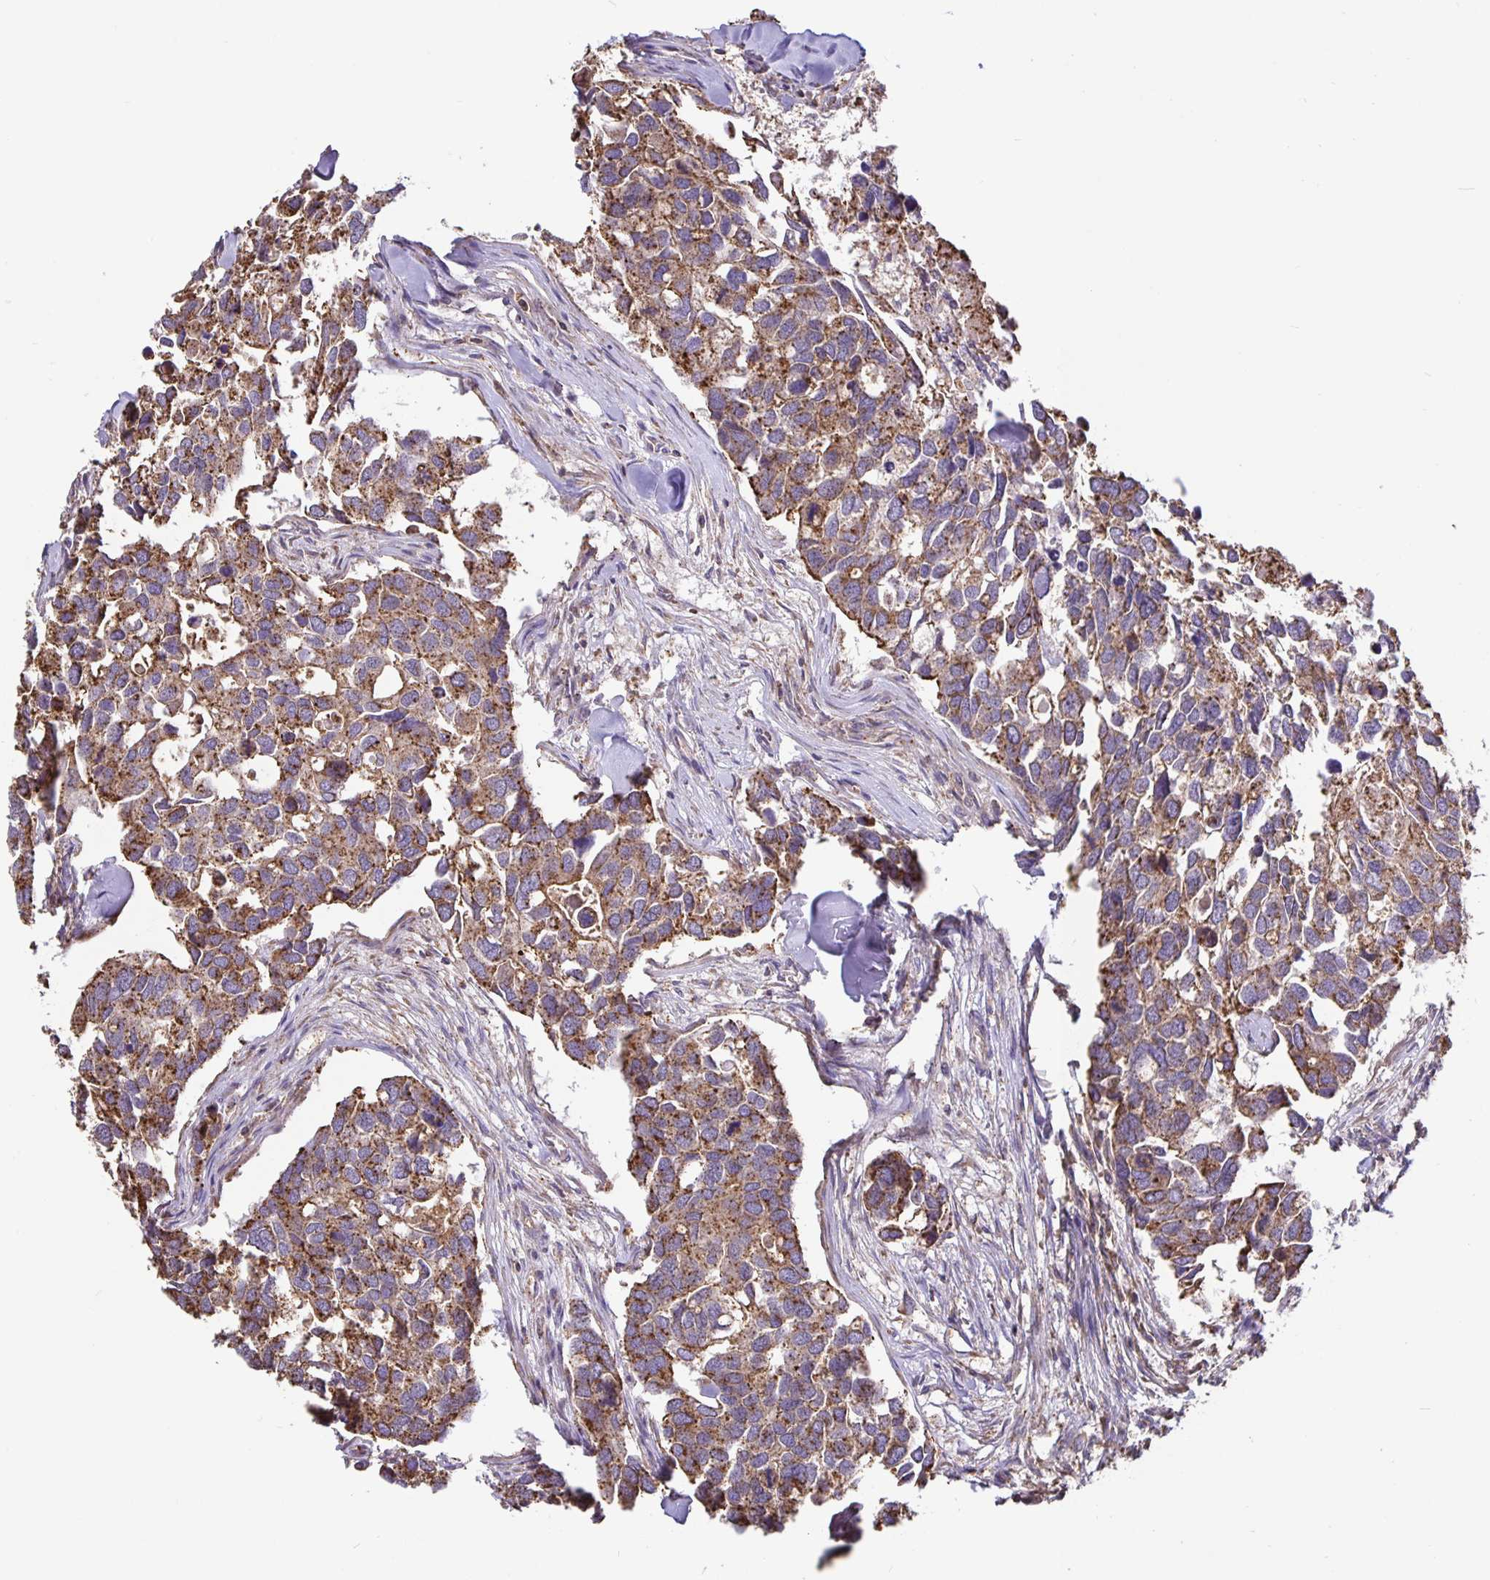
{"staining": {"intensity": "moderate", "quantity": ">75%", "location": "cytoplasmic/membranous"}, "tissue": "breast cancer", "cell_type": "Tumor cells", "image_type": "cancer", "snomed": [{"axis": "morphology", "description": "Duct carcinoma"}, {"axis": "topography", "description": "Breast"}], "caption": "Breast cancer stained for a protein (brown) demonstrates moderate cytoplasmic/membranous positive staining in about >75% of tumor cells.", "gene": "TMEM71", "patient": {"sex": "female", "age": 83}}